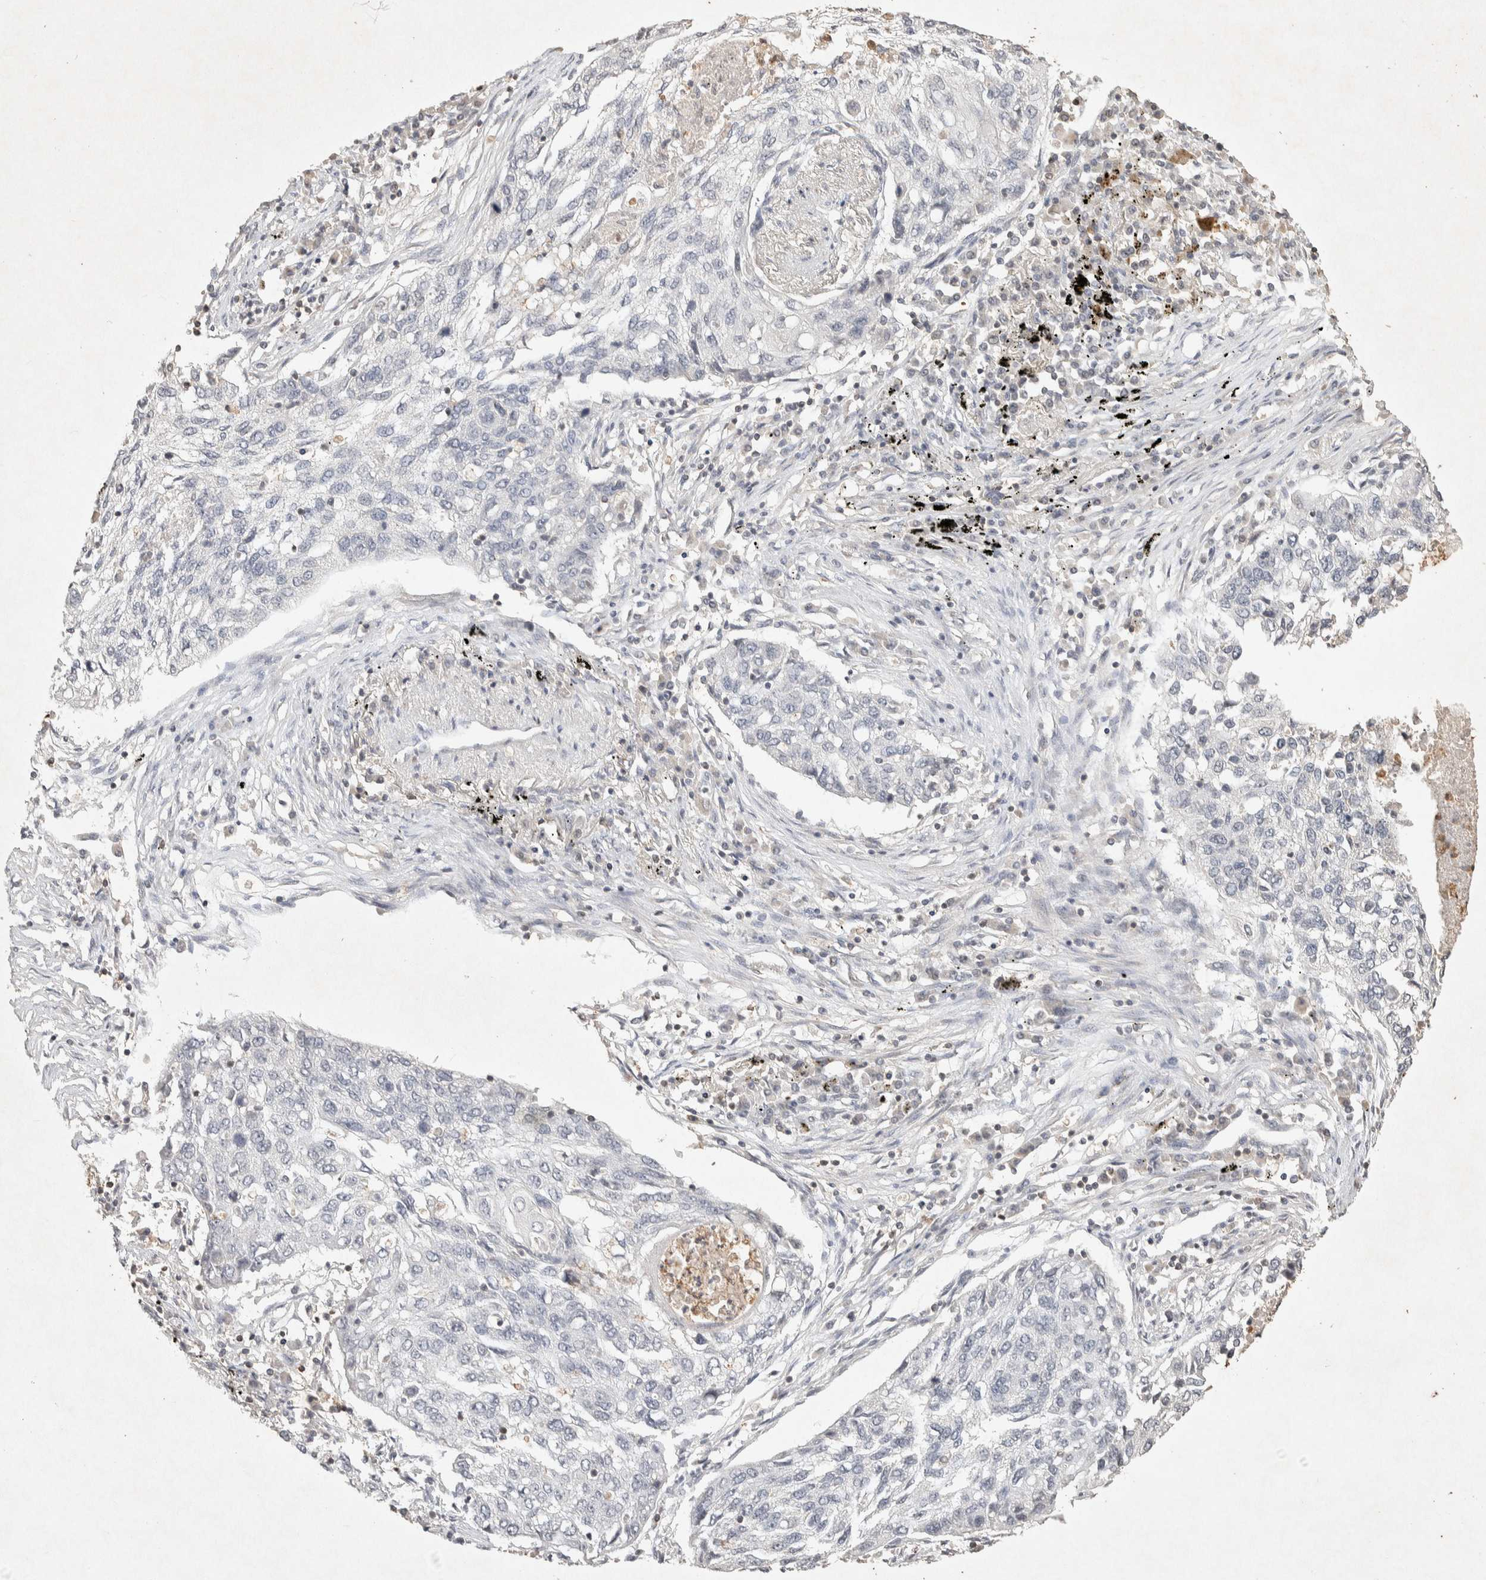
{"staining": {"intensity": "negative", "quantity": "none", "location": "none"}, "tissue": "lung cancer", "cell_type": "Tumor cells", "image_type": "cancer", "snomed": [{"axis": "morphology", "description": "Squamous cell carcinoma, NOS"}, {"axis": "topography", "description": "Lung"}], "caption": "This is a micrograph of immunohistochemistry staining of lung squamous cell carcinoma, which shows no expression in tumor cells.", "gene": "RAC2", "patient": {"sex": "female", "age": 63}}